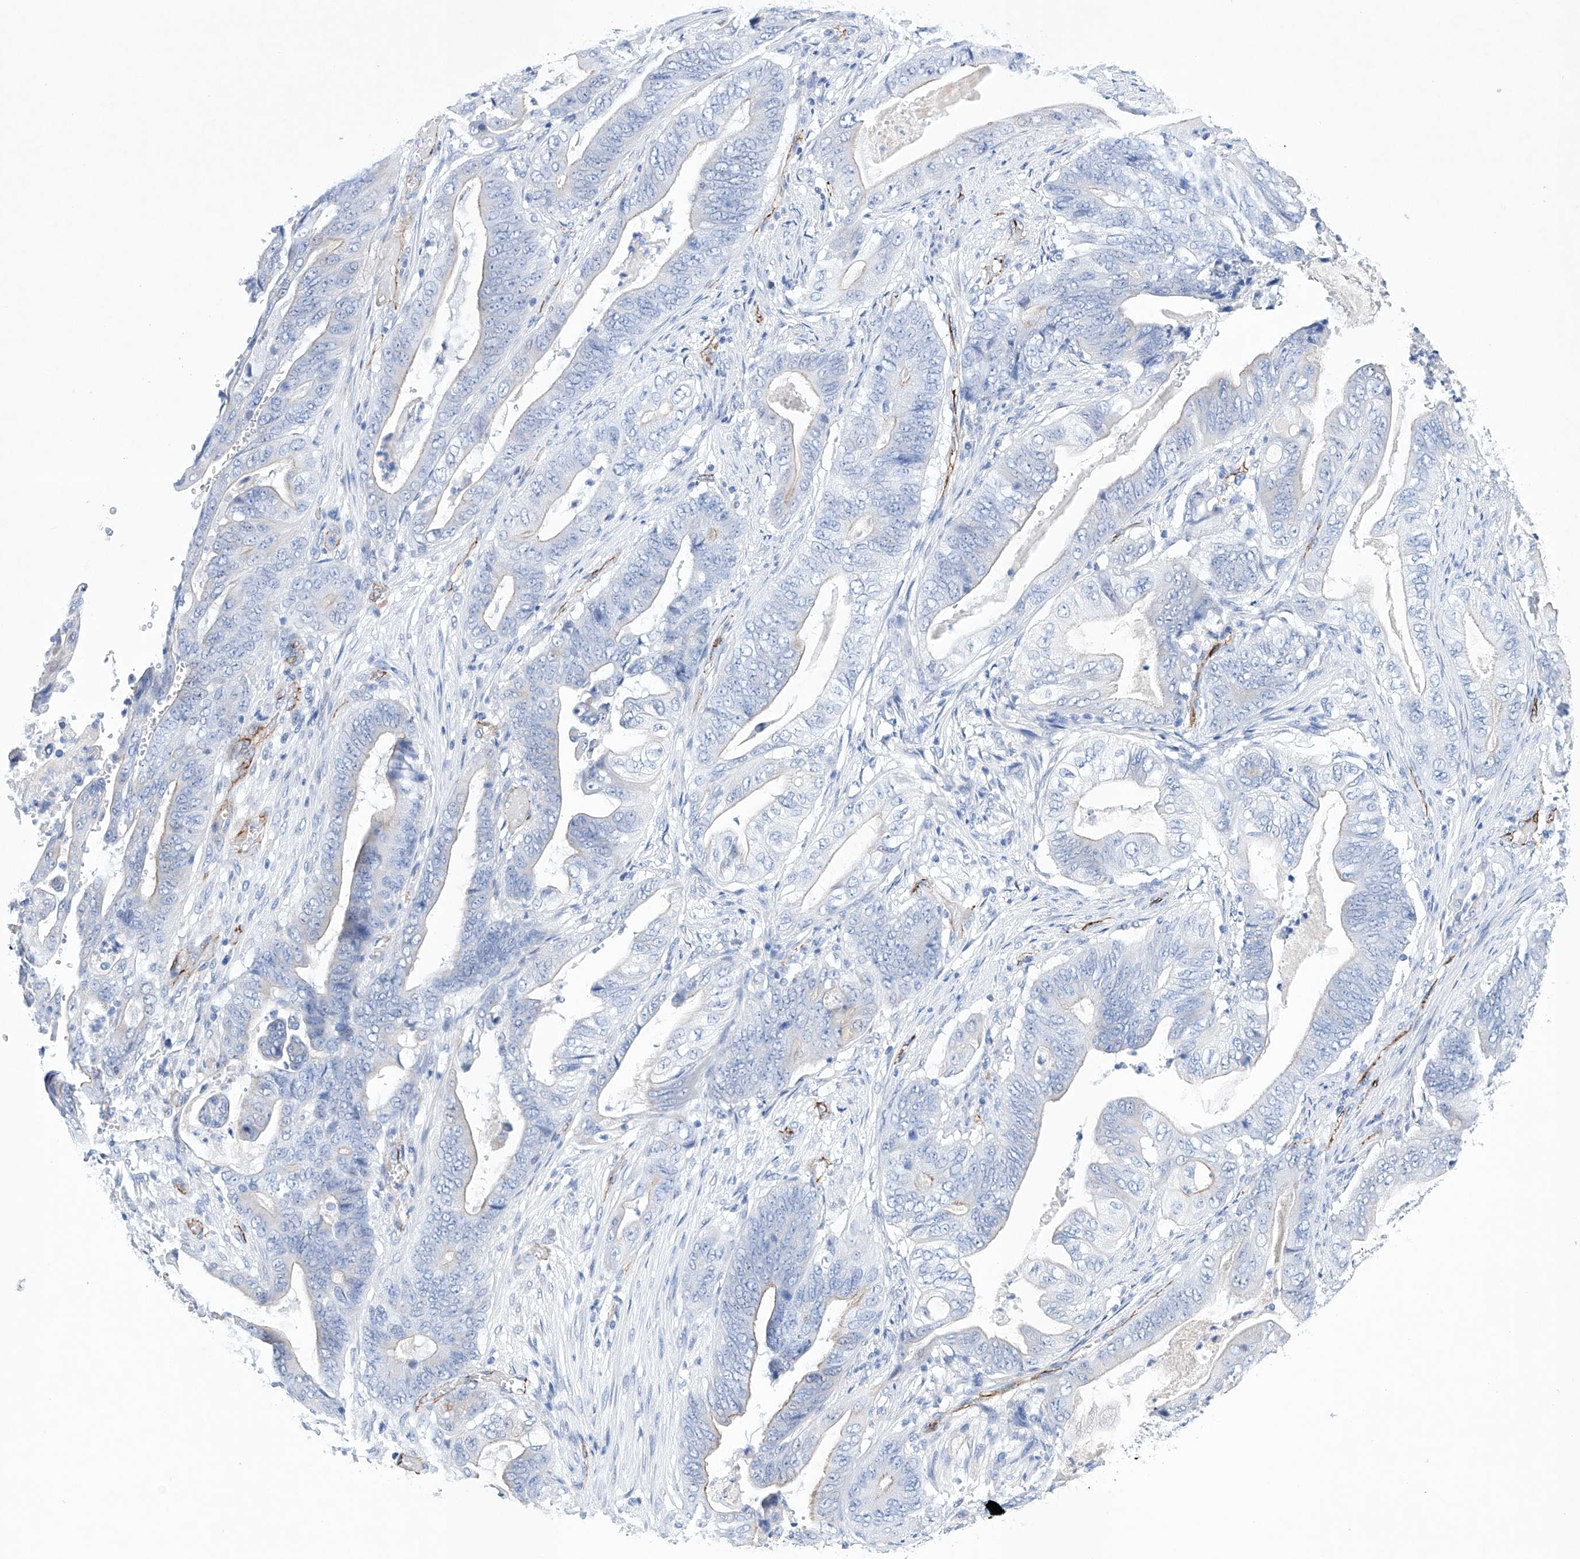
{"staining": {"intensity": "negative", "quantity": "none", "location": "none"}, "tissue": "stomach cancer", "cell_type": "Tumor cells", "image_type": "cancer", "snomed": [{"axis": "morphology", "description": "Adenocarcinoma, NOS"}, {"axis": "topography", "description": "Stomach"}], "caption": "DAB (3,3'-diaminobenzidine) immunohistochemical staining of stomach adenocarcinoma shows no significant expression in tumor cells.", "gene": "ETV7", "patient": {"sex": "female", "age": 73}}